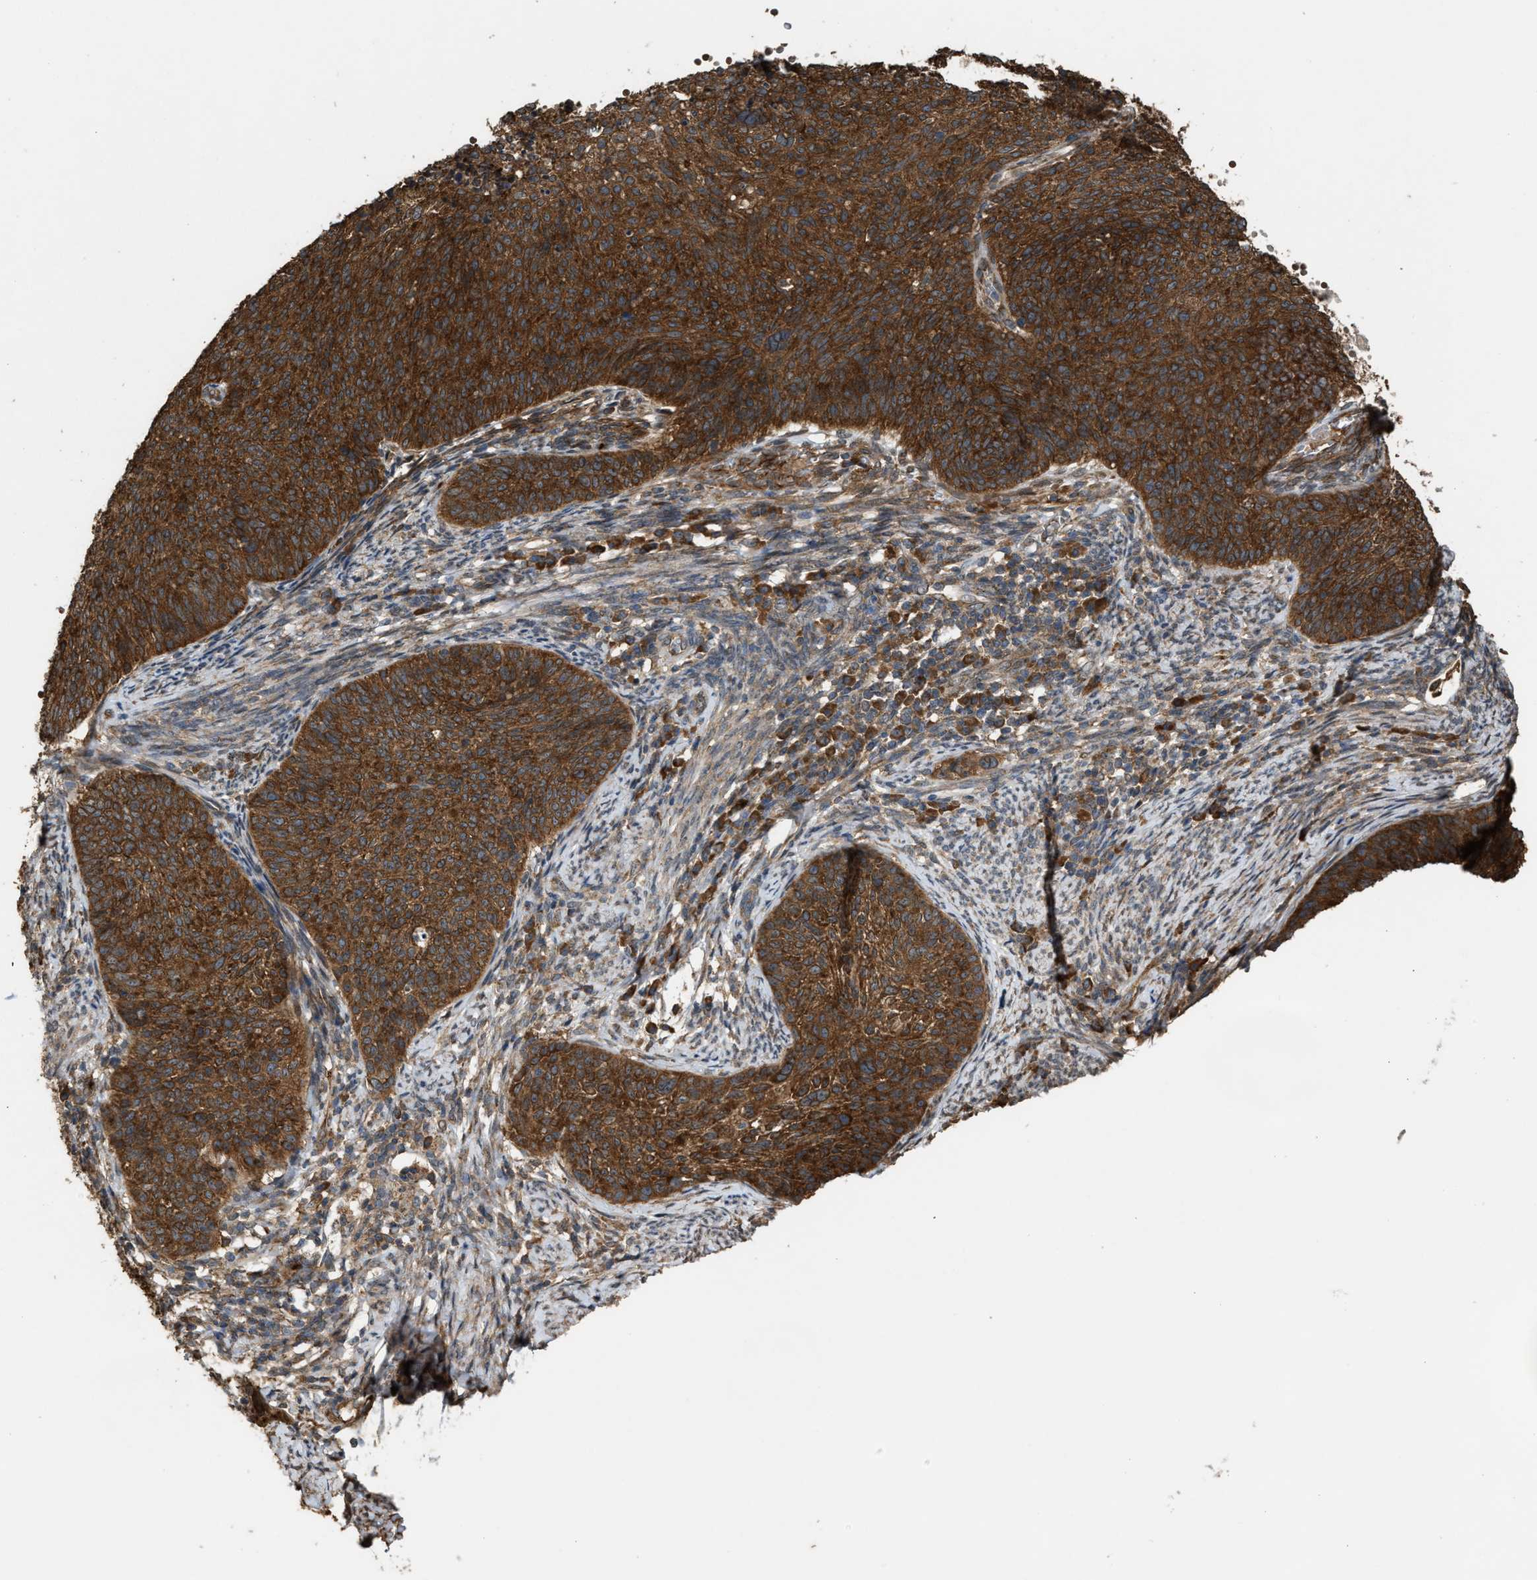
{"staining": {"intensity": "strong", "quantity": ">75%", "location": "cytoplasmic/membranous"}, "tissue": "cervical cancer", "cell_type": "Tumor cells", "image_type": "cancer", "snomed": [{"axis": "morphology", "description": "Squamous cell carcinoma, NOS"}, {"axis": "topography", "description": "Cervix"}], "caption": "An immunohistochemistry (IHC) histopathology image of neoplastic tissue is shown. Protein staining in brown highlights strong cytoplasmic/membranous positivity in cervical cancer (squamous cell carcinoma) within tumor cells.", "gene": "ARHGEF5", "patient": {"sex": "female", "age": 70}}